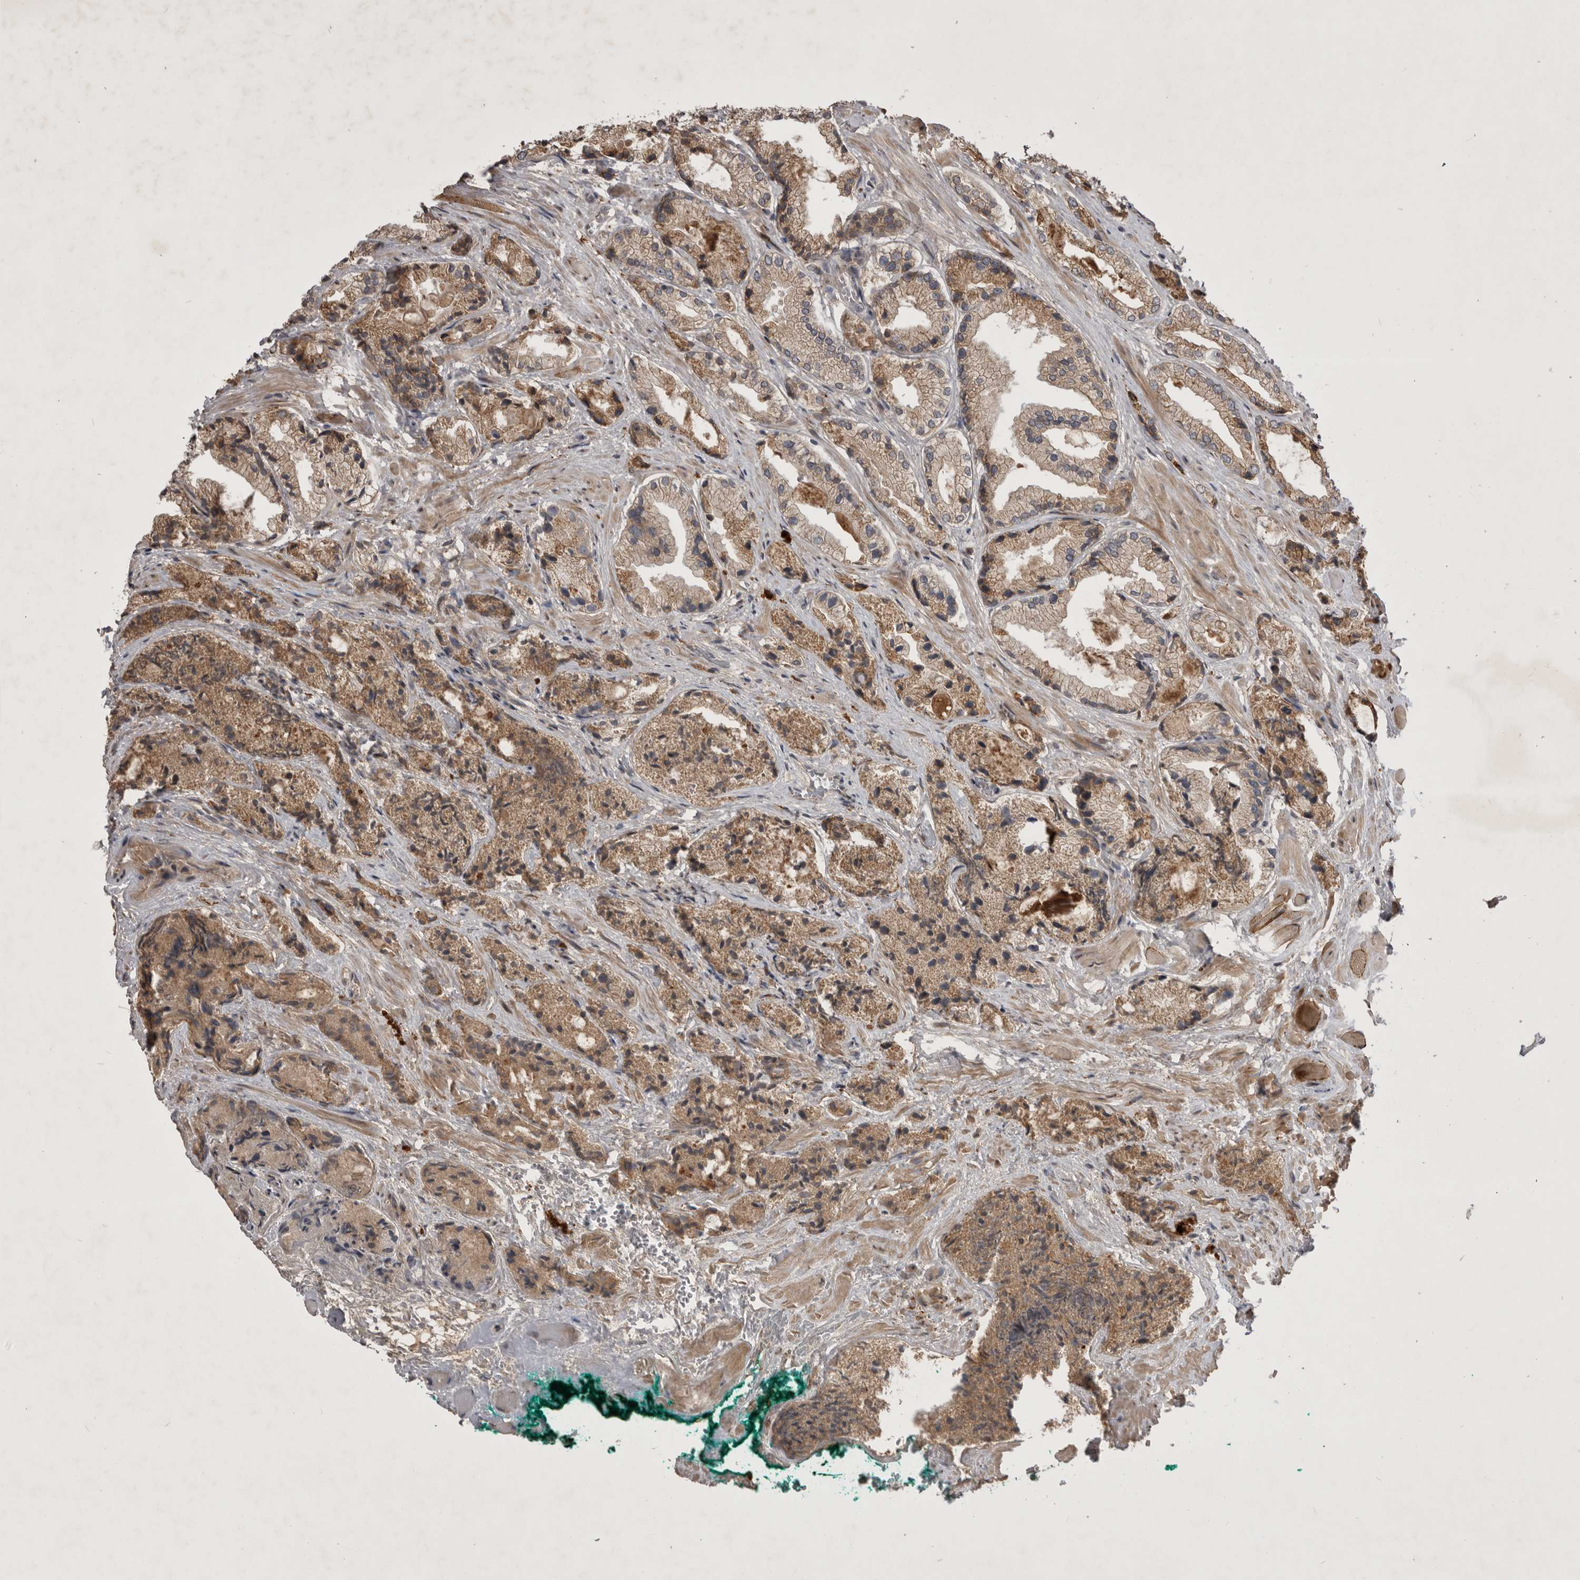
{"staining": {"intensity": "moderate", "quantity": ">75%", "location": "cytoplasmic/membranous"}, "tissue": "prostate cancer", "cell_type": "Tumor cells", "image_type": "cancer", "snomed": [{"axis": "morphology", "description": "Adenocarcinoma, Low grade"}, {"axis": "topography", "description": "Prostate"}], "caption": "The micrograph reveals staining of prostate cancer (low-grade adenocarcinoma), revealing moderate cytoplasmic/membranous protein expression (brown color) within tumor cells.", "gene": "RAB3GAP2", "patient": {"sex": "male", "age": 62}}